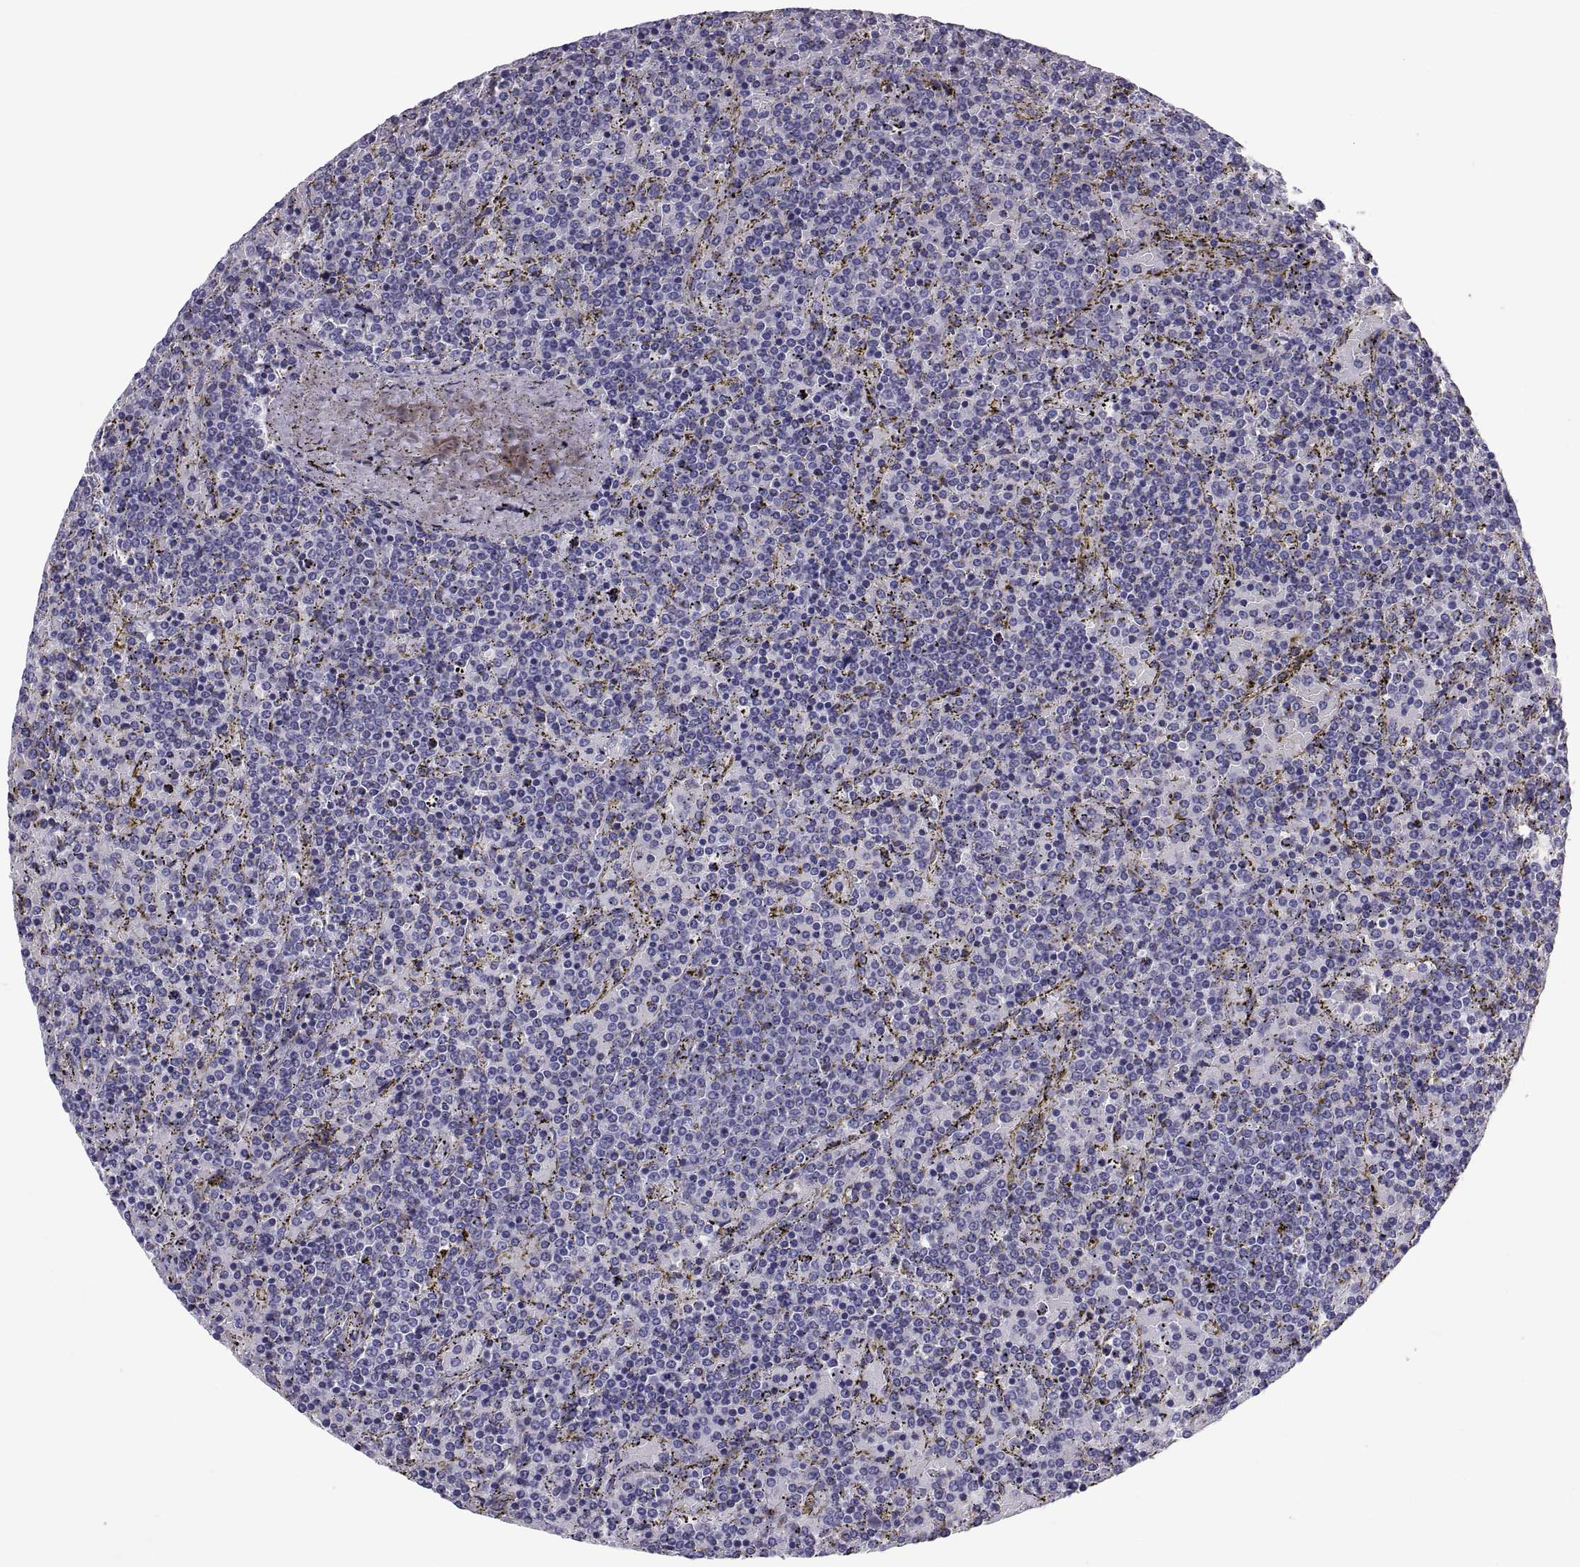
{"staining": {"intensity": "negative", "quantity": "none", "location": "none"}, "tissue": "lymphoma", "cell_type": "Tumor cells", "image_type": "cancer", "snomed": [{"axis": "morphology", "description": "Malignant lymphoma, non-Hodgkin's type, Low grade"}, {"axis": "topography", "description": "Spleen"}], "caption": "DAB immunohistochemical staining of low-grade malignant lymphoma, non-Hodgkin's type displays no significant positivity in tumor cells.", "gene": "DEFB129", "patient": {"sex": "female", "age": 77}}